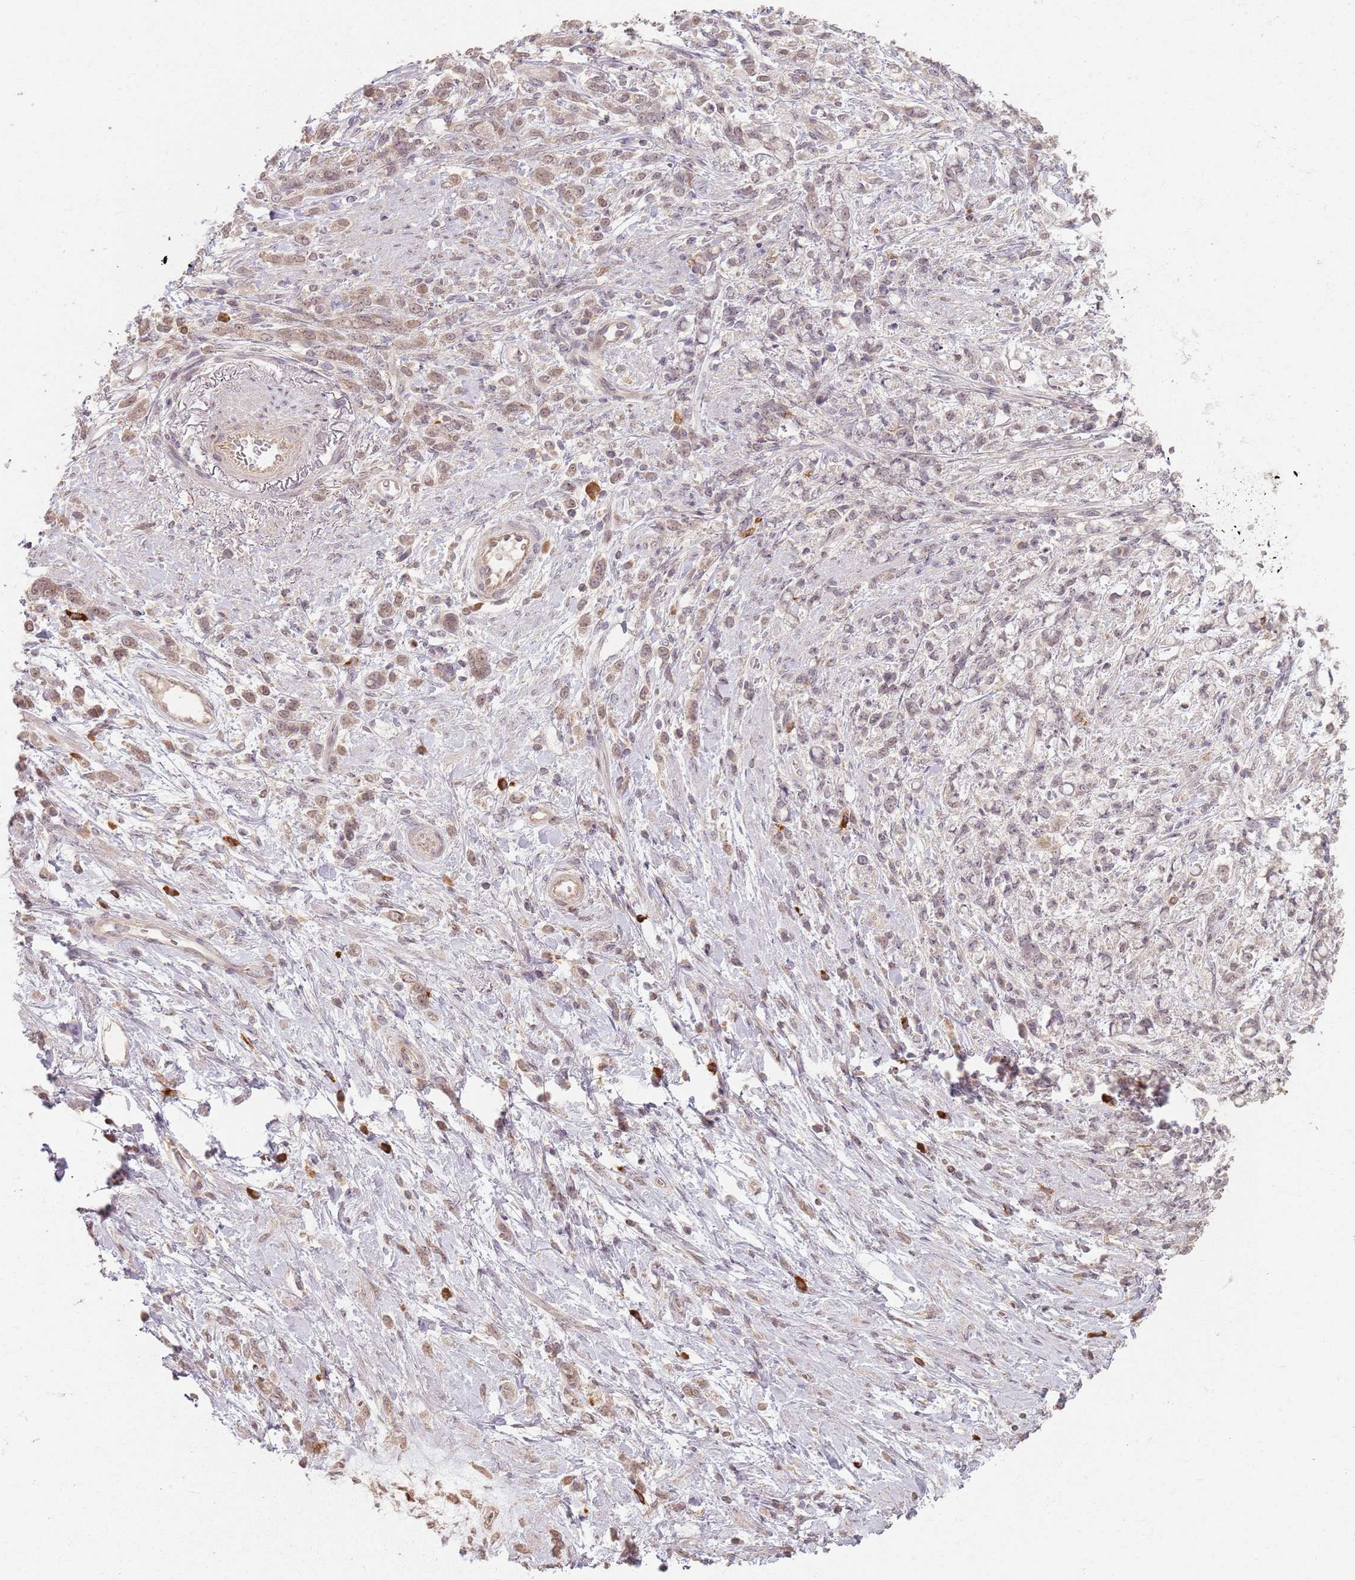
{"staining": {"intensity": "weak", "quantity": ">75%", "location": "cytoplasmic/membranous,nuclear"}, "tissue": "stomach cancer", "cell_type": "Tumor cells", "image_type": "cancer", "snomed": [{"axis": "morphology", "description": "Adenocarcinoma, NOS"}, {"axis": "topography", "description": "Stomach"}], "caption": "This is an image of immunohistochemistry staining of stomach adenocarcinoma, which shows weak staining in the cytoplasmic/membranous and nuclear of tumor cells.", "gene": "CCDC168", "patient": {"sex": "female", "age": 60}}